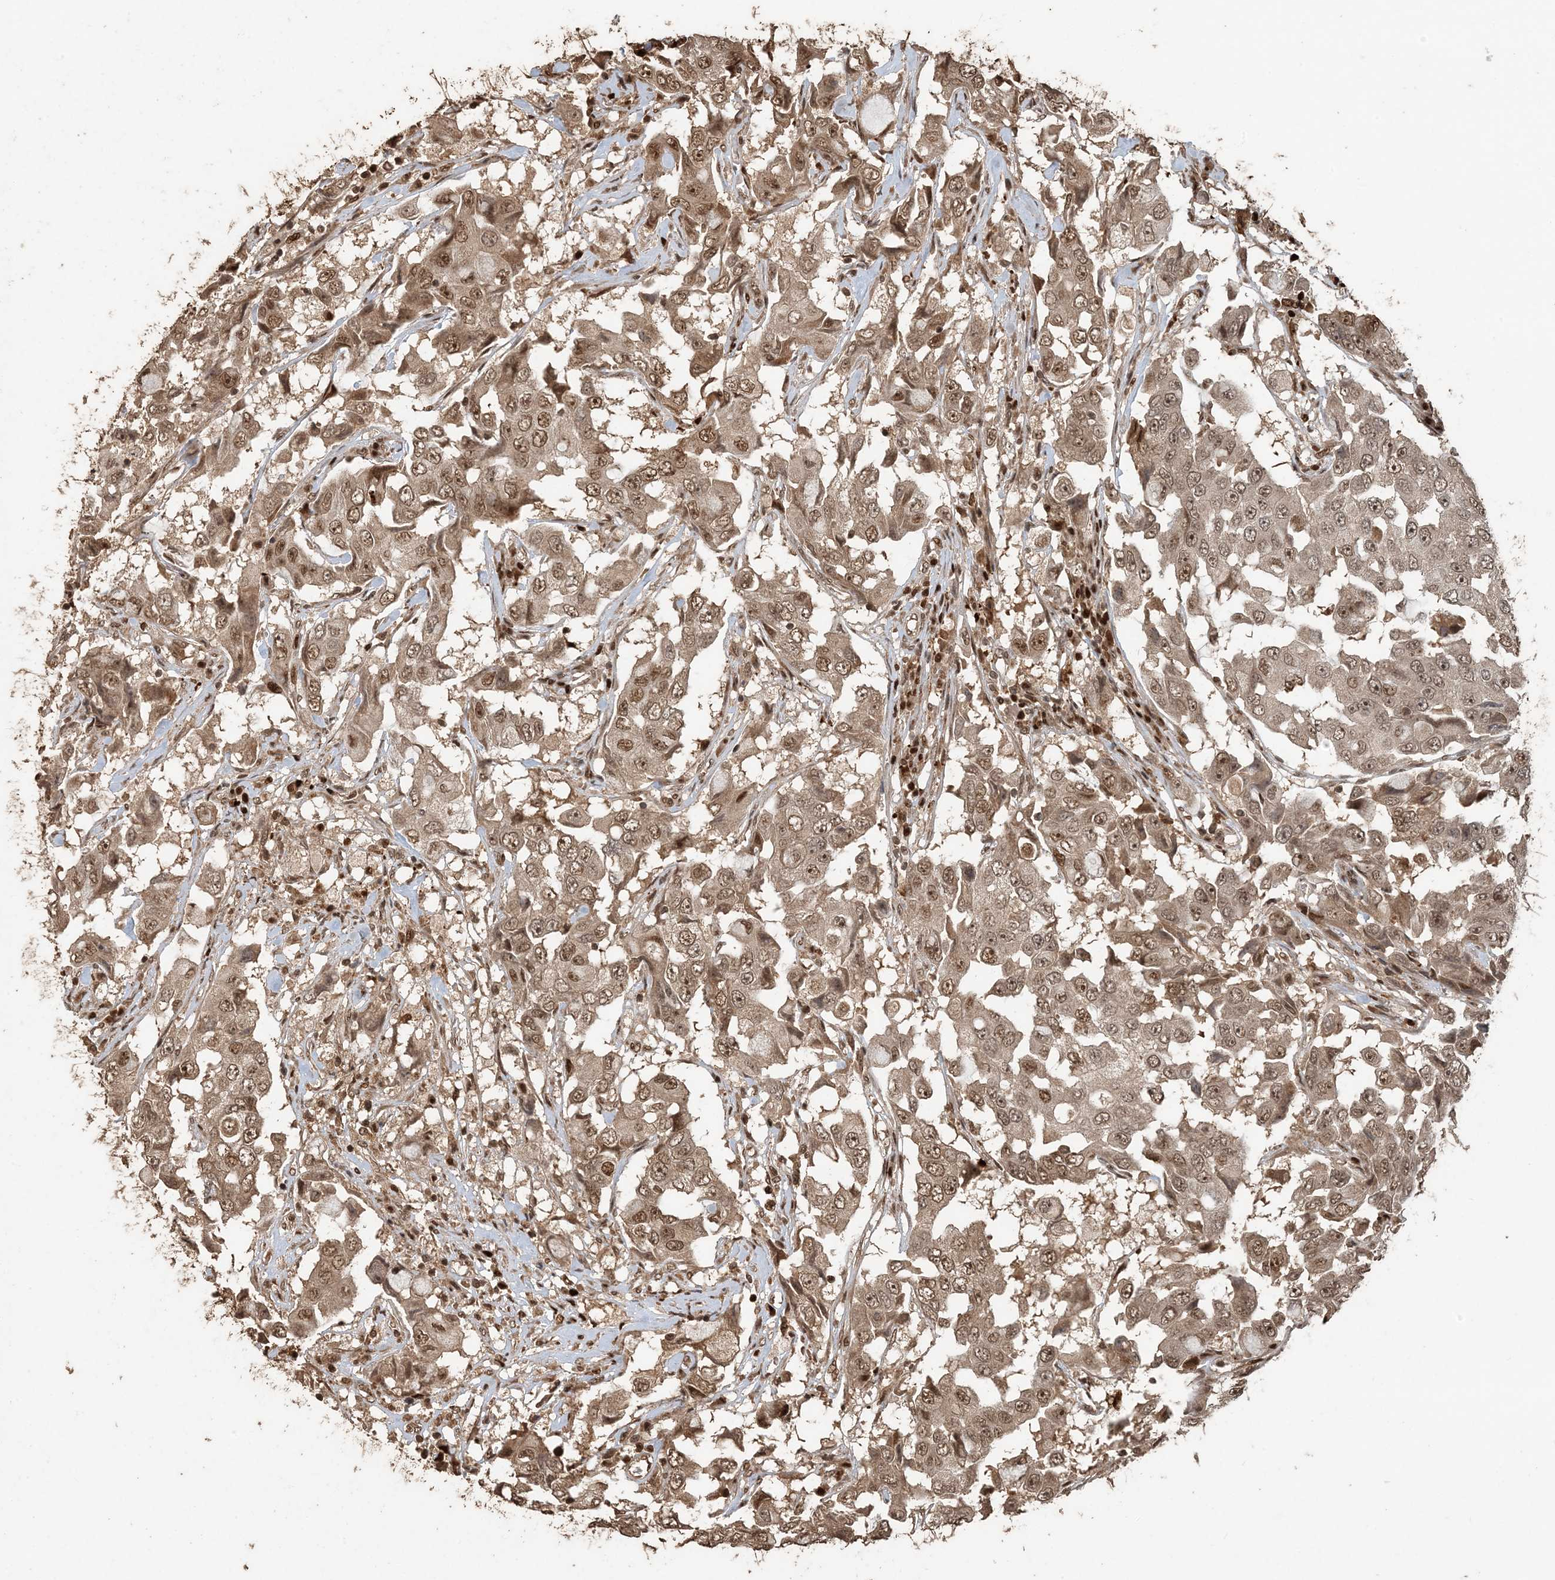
{"staining": {"intensity": "moderate", "quantity": ">75%", "location": "cytoplasmic/membranous,nuclear"}, "tissue": "breast cancer", "cell_type": "Tumor cells", "image_type": "cancer", "snomed": [{"axis": "morphology", "description": "Duct carcinoma"}, {"axis": "topography", "description": "Breast"}], "caption": "Intraductal carcinoma (breast) stained with immunohistochemistry (IHC) displays moderate cytoplasmic/membranous and nuclear positivity in approximately >75% of tumor cells.", "gene": "ATP13A2", "patient": {"sex": "female", "age": 27}}